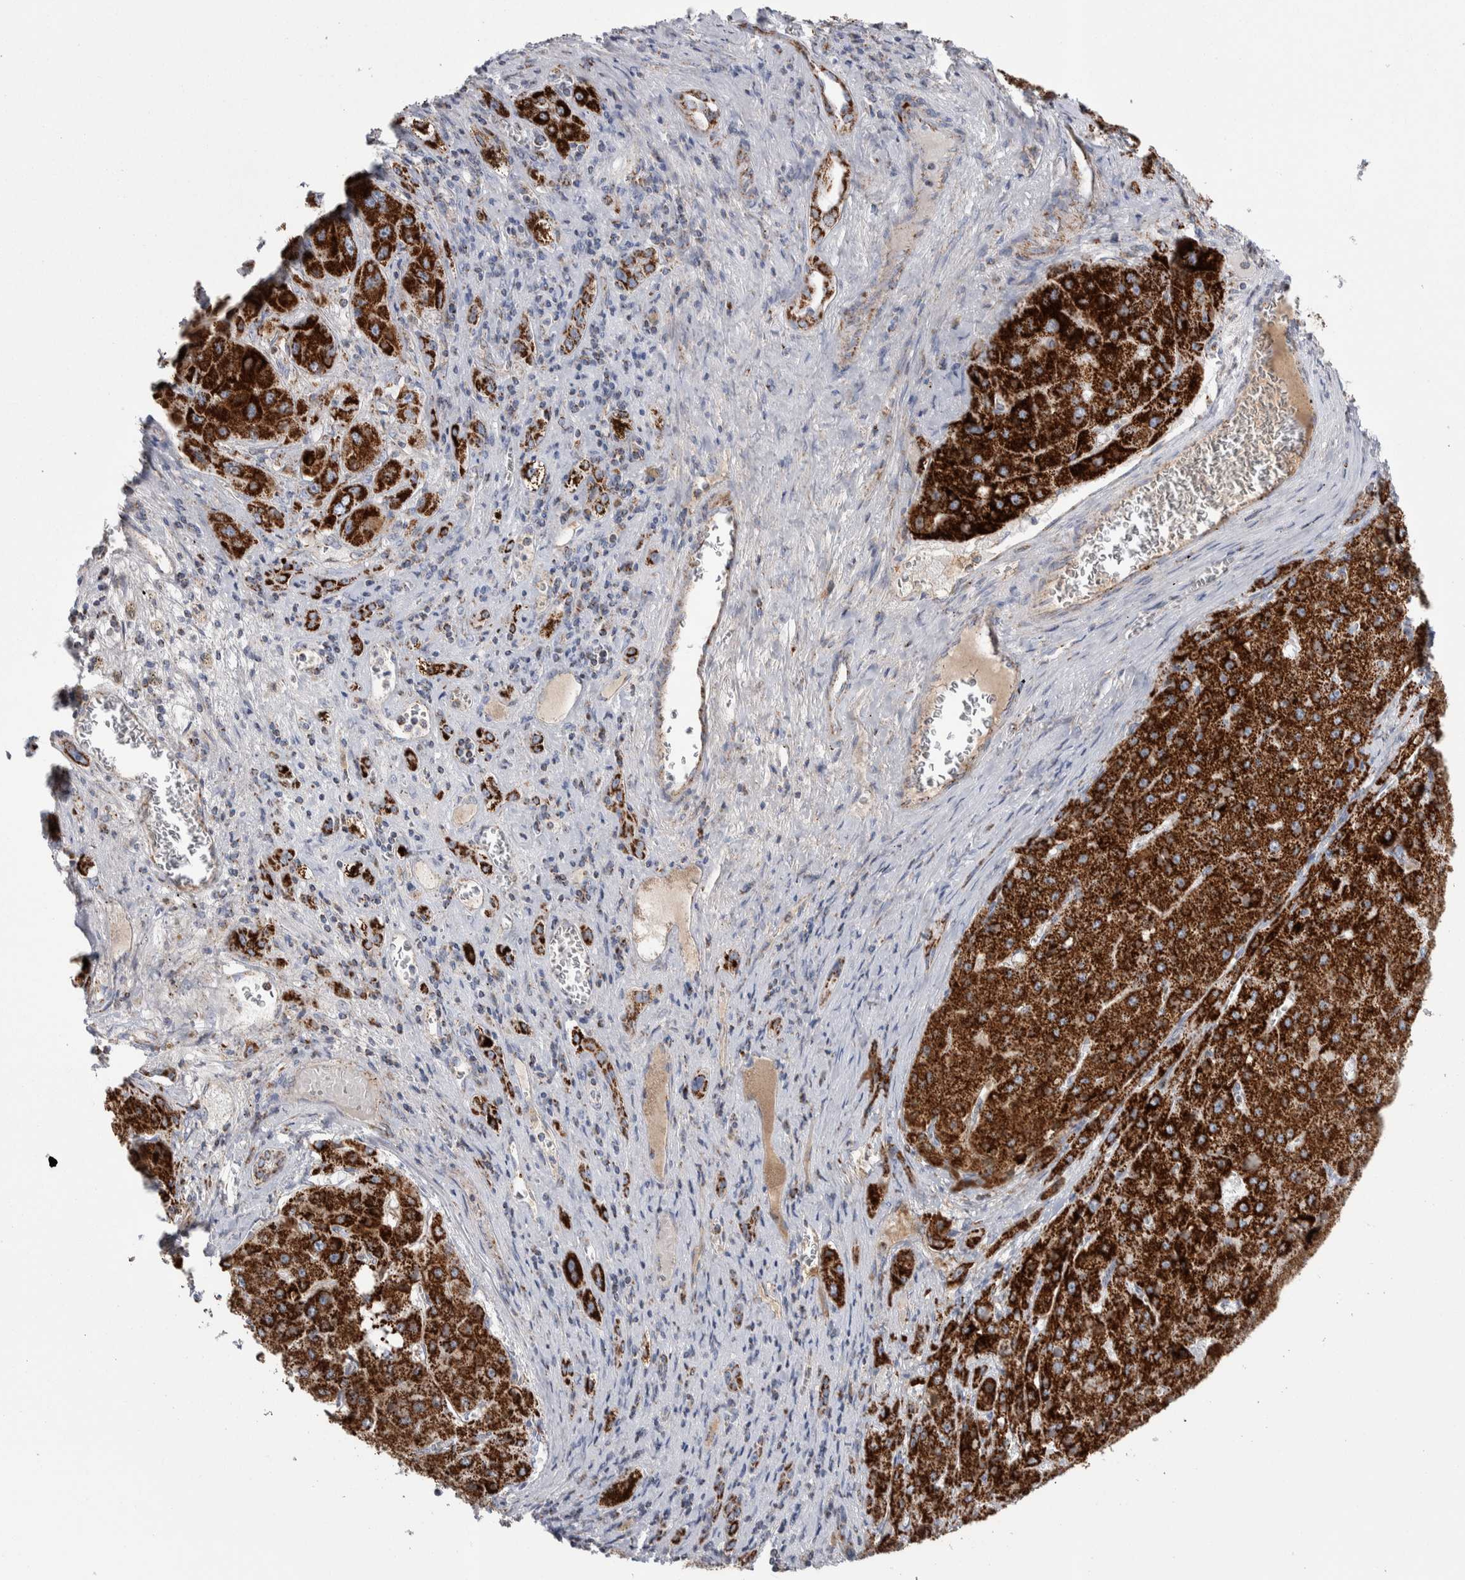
{"staining": {"intensity": "strong", "quantity": ">75%", "location": "cytoplasmic/membranous"}, "tissue": "liver cancer", "cell_type": "Tumor cells", "image_type": "cancer", "snomed": [{"axis": "morphology", "description": "Carcinoma, Hepatocellular, NOS"}, {"axis": "topography", "description": "Liver"}], "caption": "The image exhibits staining of hepatocellular carcinoma (liver), revealing strong cytoplasmic/membranous protein positivity (brown color) within tumor cells. (IHC, brightfield microscopy, high magnification).", "gene": "ETFA", "patient": {"sex": "female", "age": 73}}